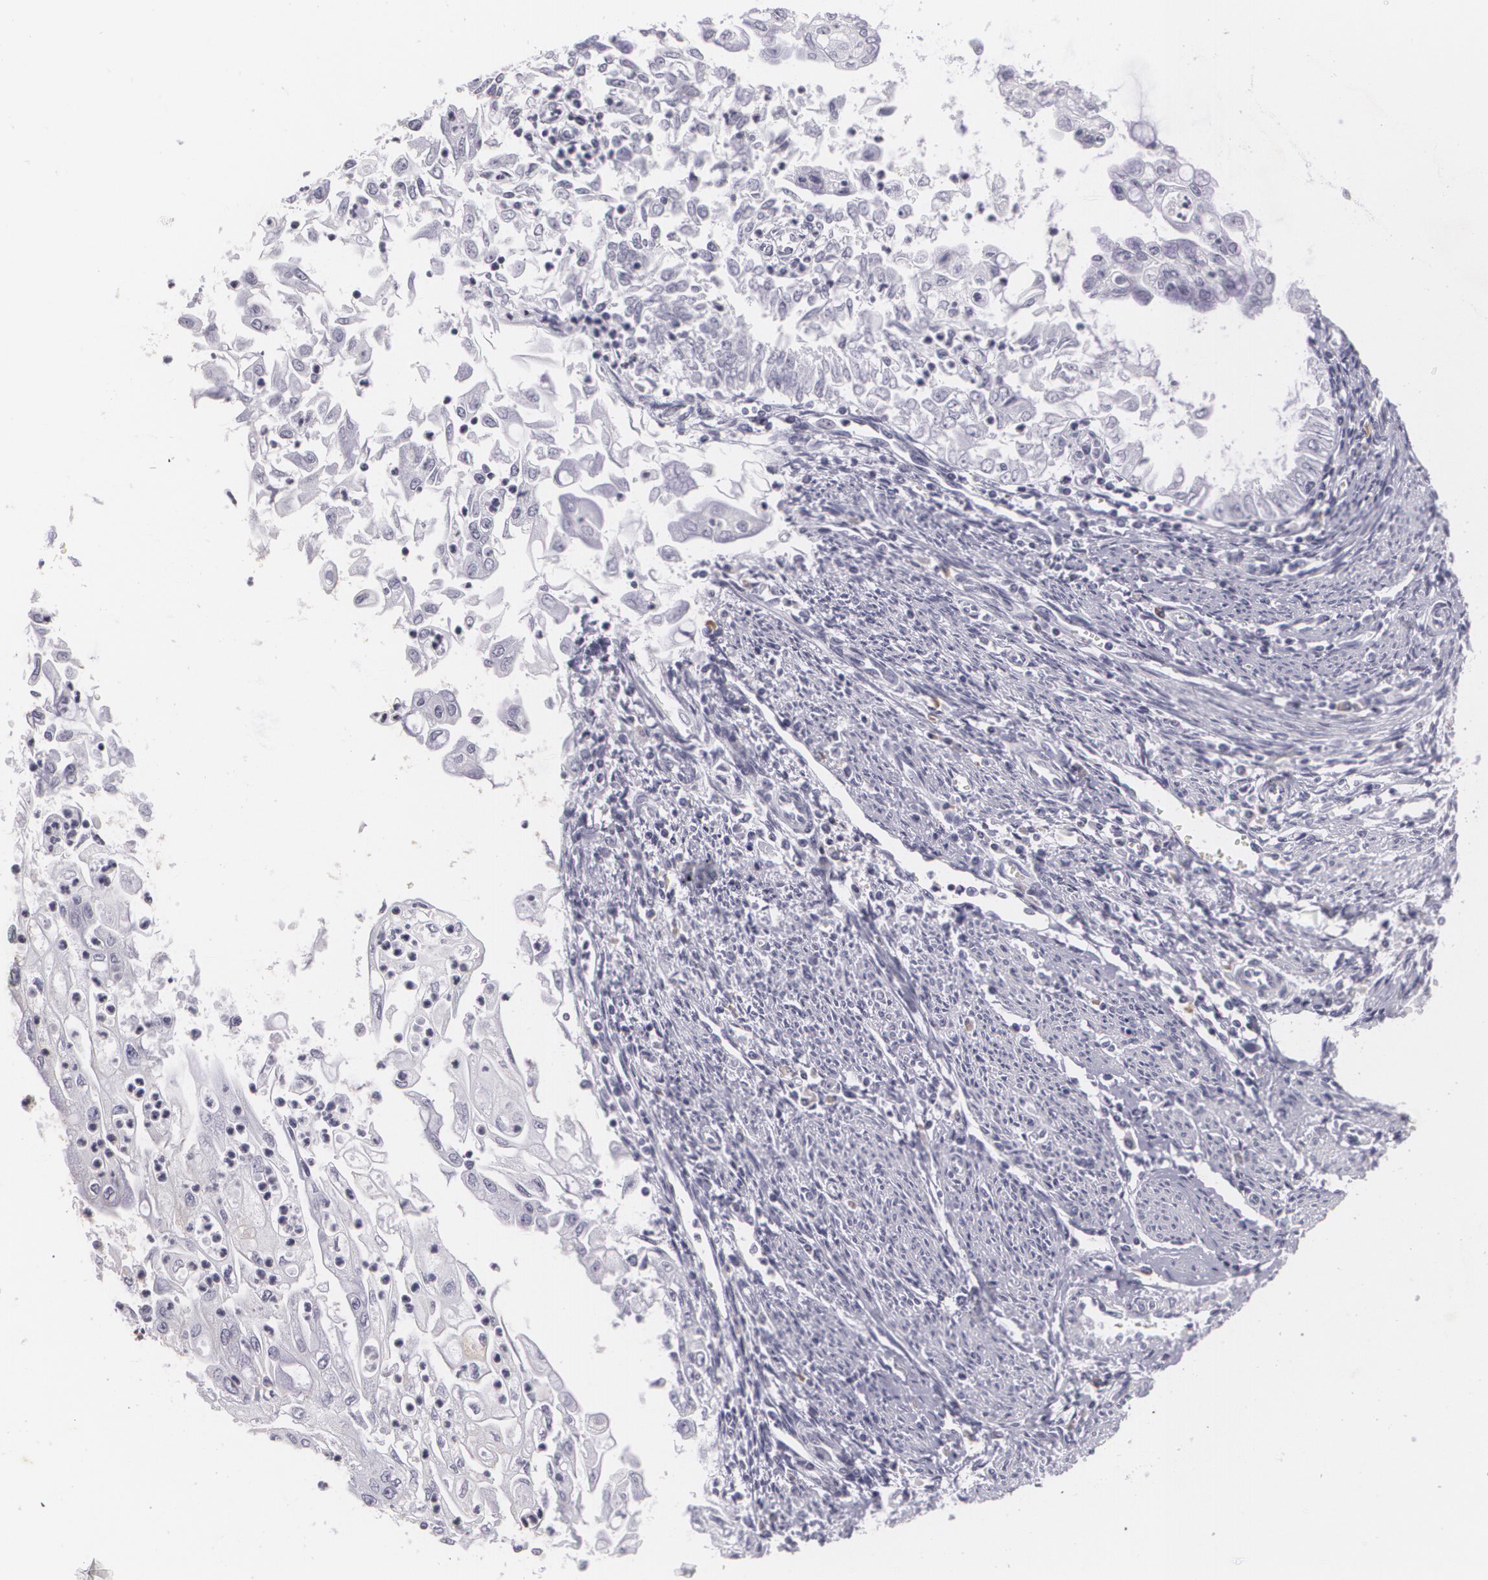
{"staining": {"intensity": "negative", "quantity": "none", "location": "none"}, "tissue": "endometrial cancer", "cell_type": "Tumor cells", "image_type": "cancer", "snomed": [{"axis": "morphology", "description": "Adenocarcinoma, NOS"}, {"axis": "topography", "description": "Endometrium"}], "caption": "Immunohistochemistry (IHC) image of neoplastic tissue: endometrial adenocarcinoma stained with DAB (3,3'-diaminobenzidine) exhibits no significant protein staining in tumor cells.", "gene": "MAP2", "patient": {"sex": "female", "age": 75}}